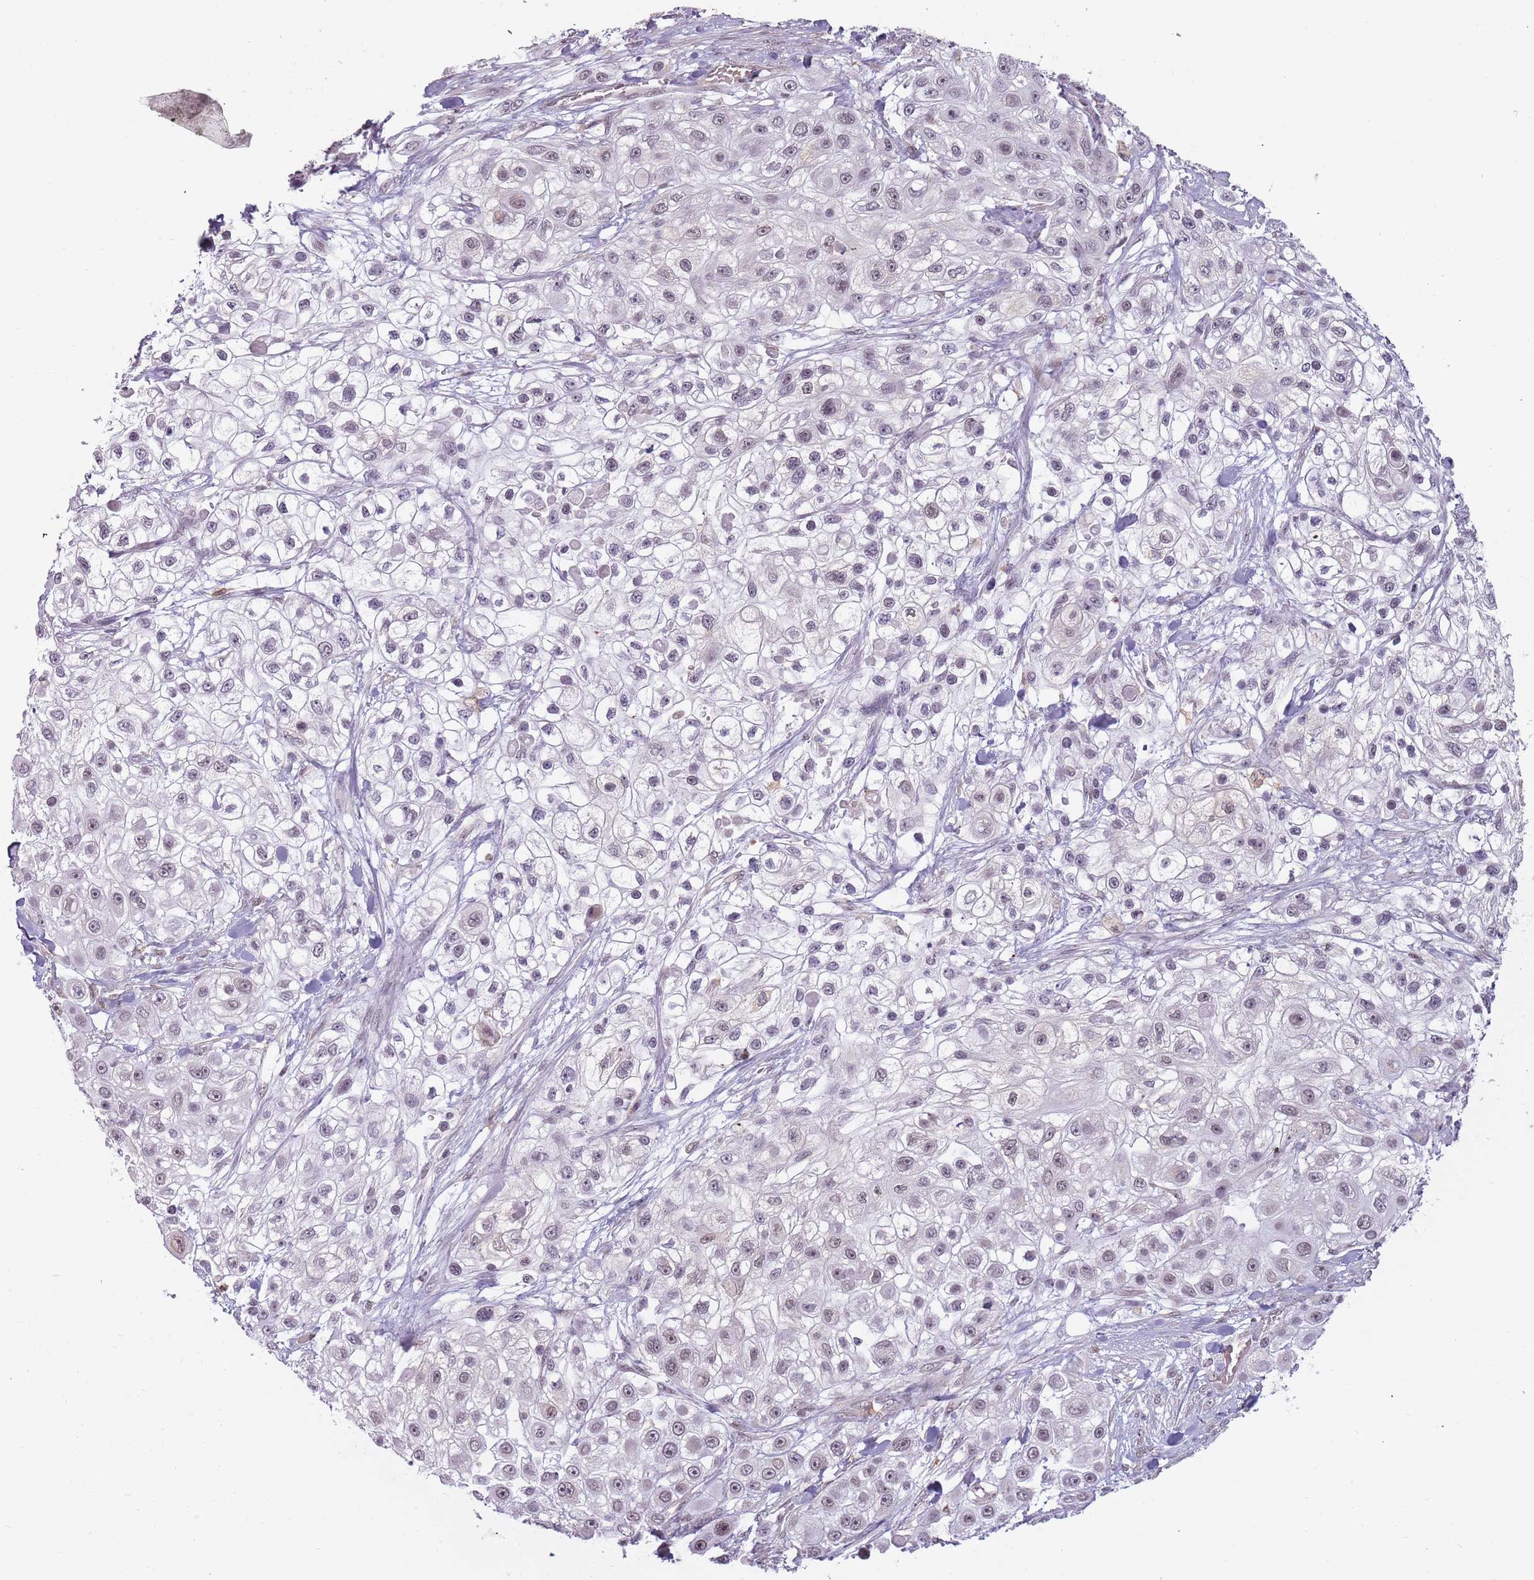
{"staining": {"intensity": "negative", "quantity": "none", "location": "none"}, "tissue": "skin cancer", "cell_type": "Tumor cells", "image_type": "cancer", "snomed": [{"axis": "morphology", "description": "Squamous cell carcinoma, NOS"}, {"axis": "topography", "description": "Skin"}], "caption": "Human skin squamous cell carcinoma stained for a protein using immunohistochemistry (IHC) exhibits no expression in tumor cells.", "gene": "REXO4", "patient": {"sex": "male", "age": 67}}